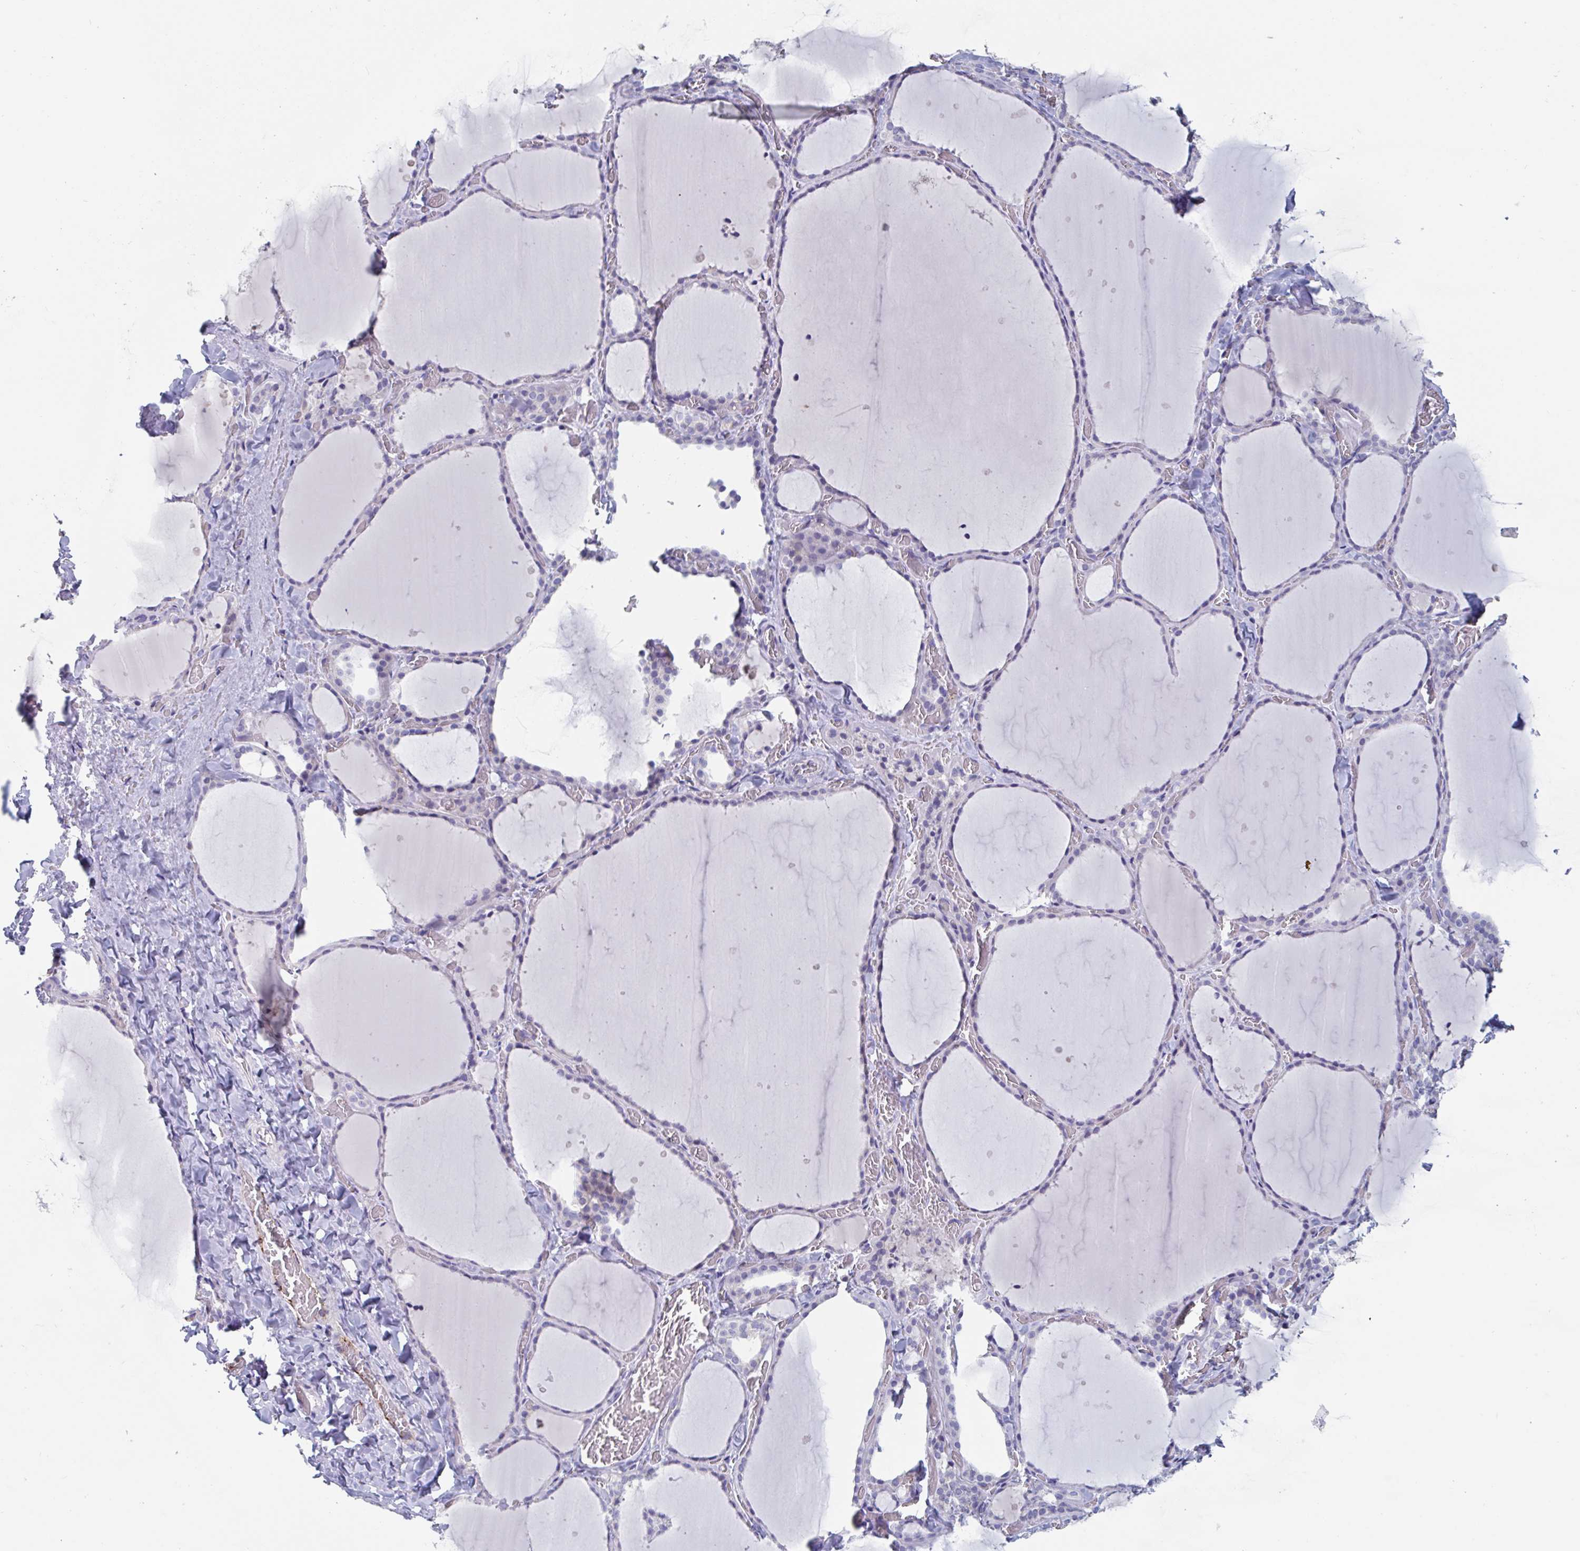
{"staining": {"intensity": "negative", "quantity": "none", "location": "none"}, "tissue": "thyroid gland", "cell_type": "Glandular cells", "image_type": "normal", "snomed": [{"axis": "morphology", "description": "Normal tissue, NOS"}, {"axis": "topography", "description": "Thyroid gland"}], "caption": "Protein analysis of unremarkable thyroid gland exhibits no significant positivity in glandular cells.", "gene": "ABHD16A", "patient": {"sex": "female", "age": 36}}